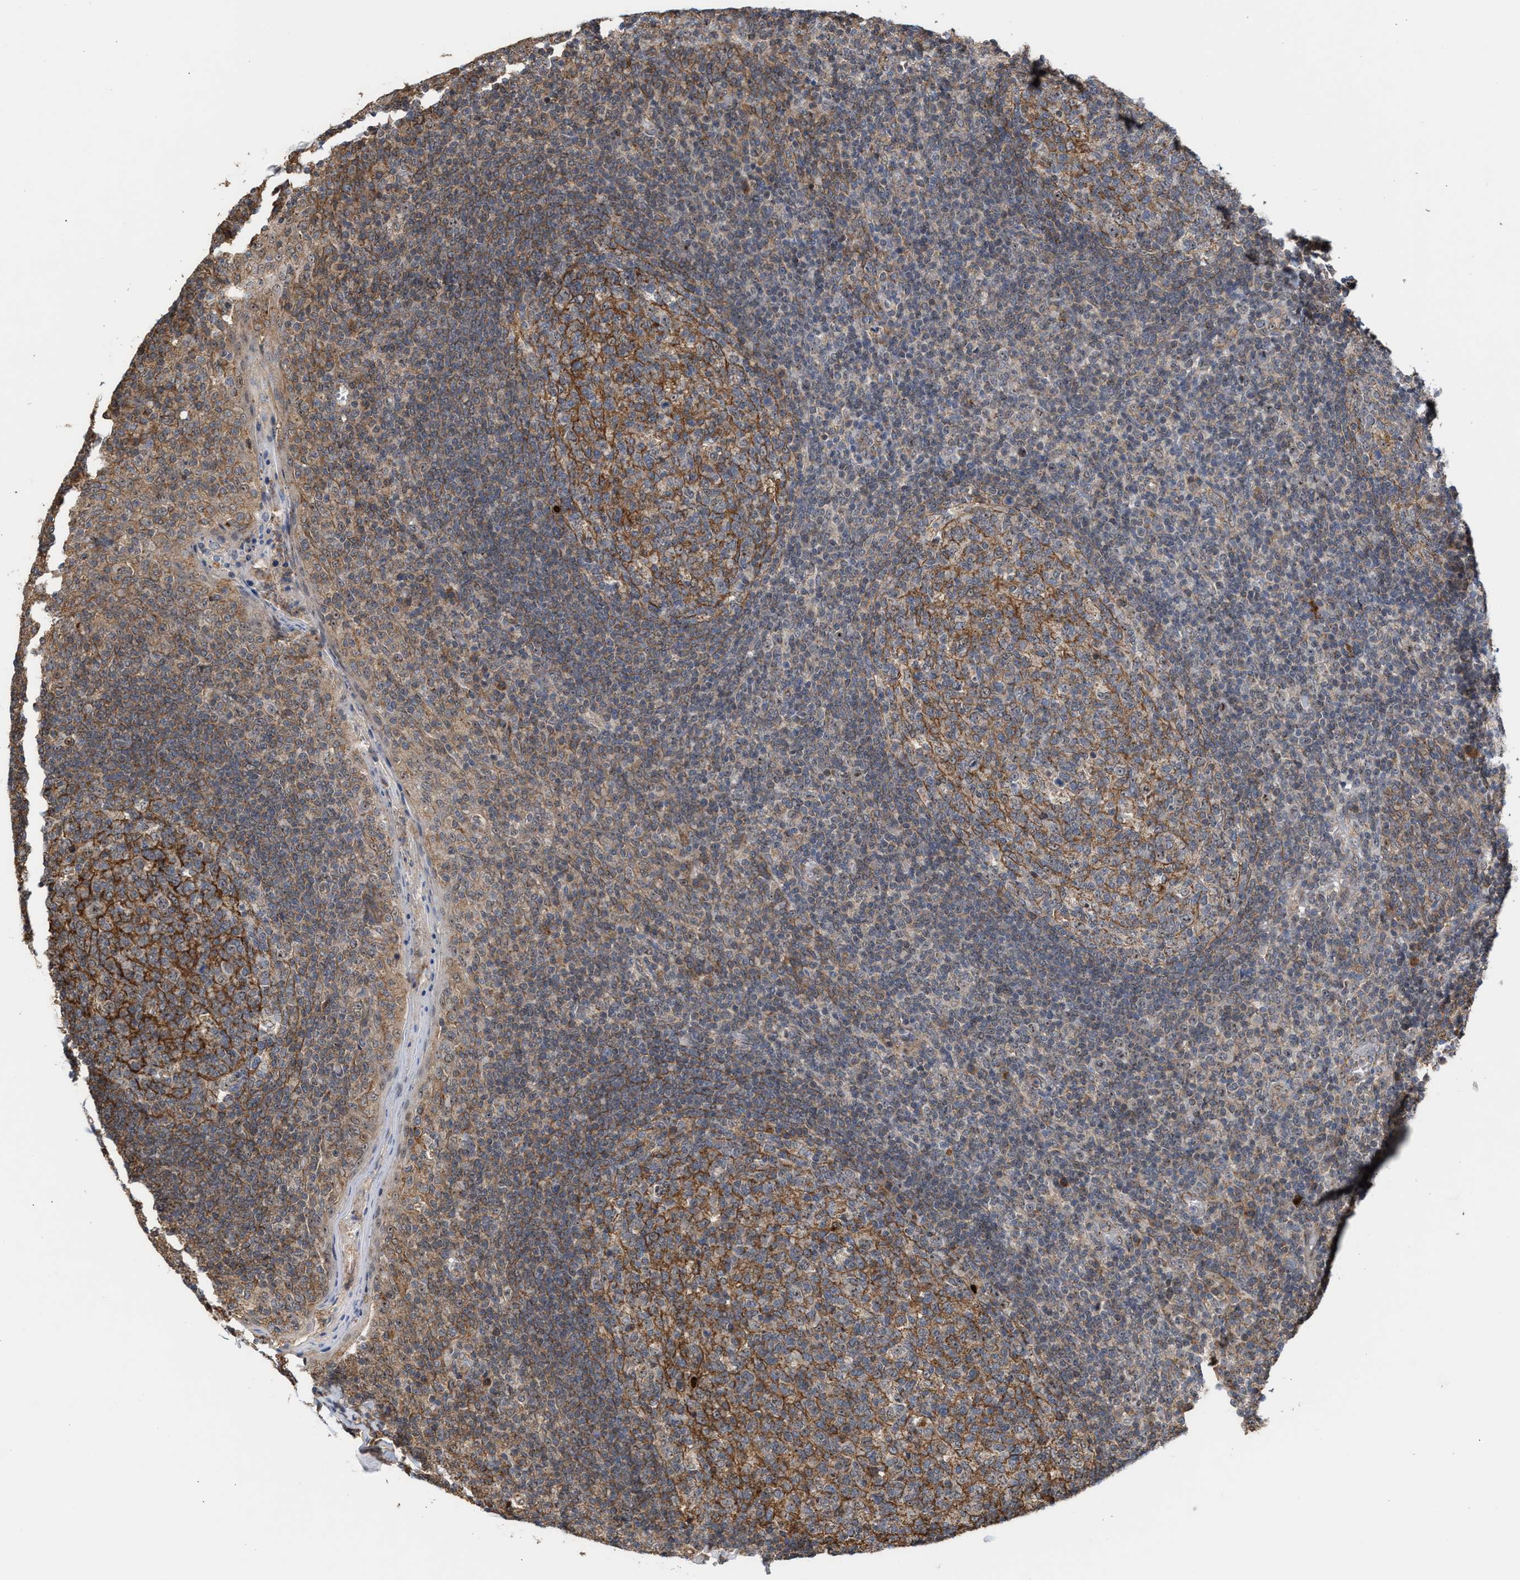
{"staining": {"intensity": "moderate", "quantity": ">75%", "location": "cytoplasmic/membranous"}, "tissue": "tonsil", "cell_type": "Germinal center cells", "image_type": "normal", "snomed": [{"axis": "morphology", "description": "Normal tissue, NOS"}, {"axis": "topography", "description": "Tonsil"}], "caption": "The photomicrograph displays staining of benign tonsil, revealing moderate cytoplasmic/membranous protein positivity (brown color) within germinal center cells. (DAB = brown stain, brightfield microscopy at high magnification).", "gene": "EXOSC2", "patient": {"sex": "female", "age": 19}}